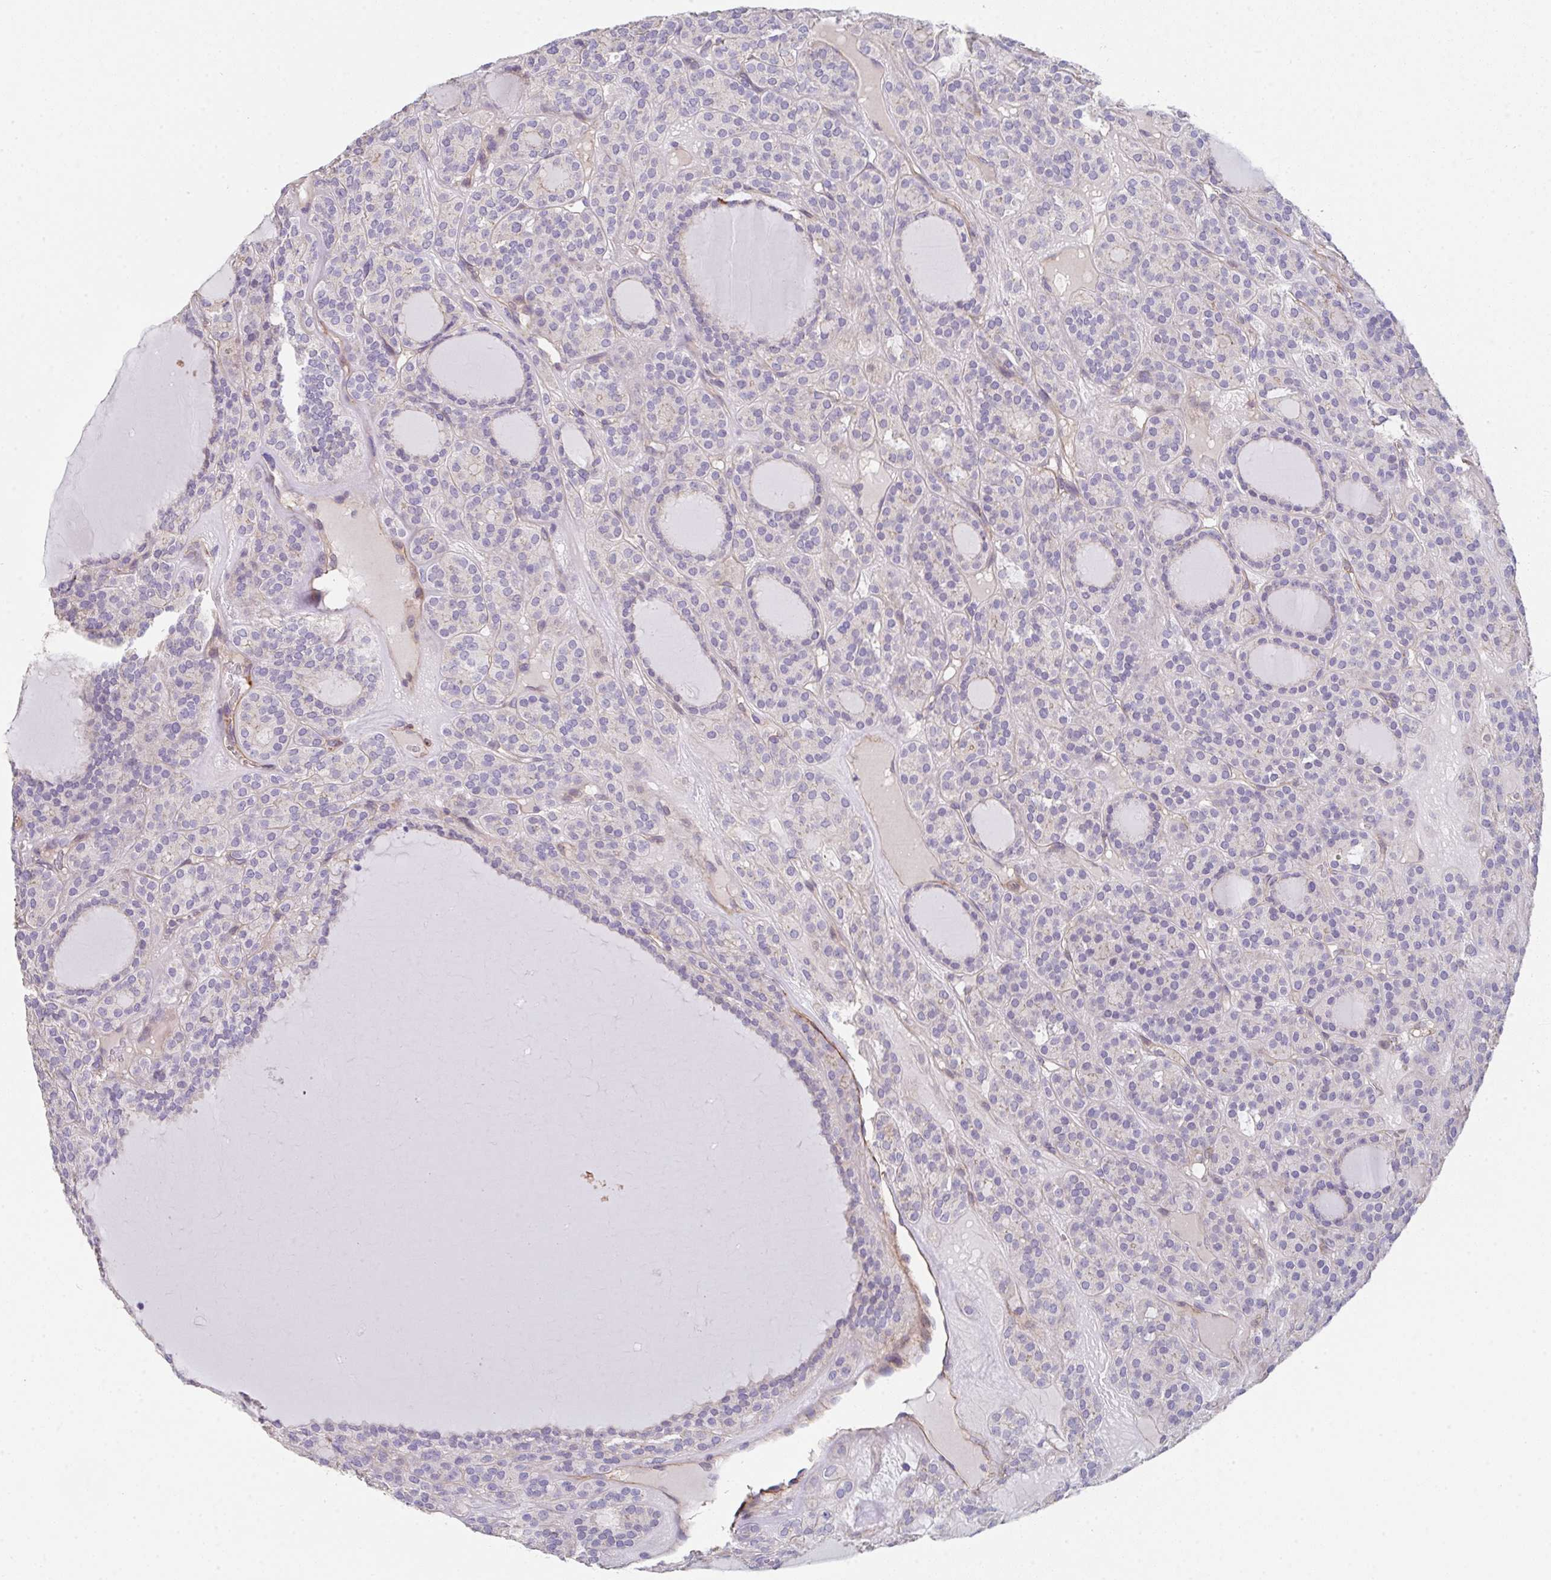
{"staining": {"intensity": "negative", "quantity": "none", "location": "none"}, "tissue": "thyroid cancer", "cell_type": "Tumor cells", "image_type": "cancer", "snomed": [{"axis": "morphology", "description": "Follicular adenoma carcinoma, NOS"}, {"axis": "topography", "description": "Thyroid gland"}], "caption": "This histopathology image is of thyroid follicular adenoma carcinoma stained with immunohistochemistry to label a protein in brown with the nuclei are counter-stained blue. There is no staining in tumor cells.", "gene": "DBN1", "patient": {"sex": "female", "age": 63}}